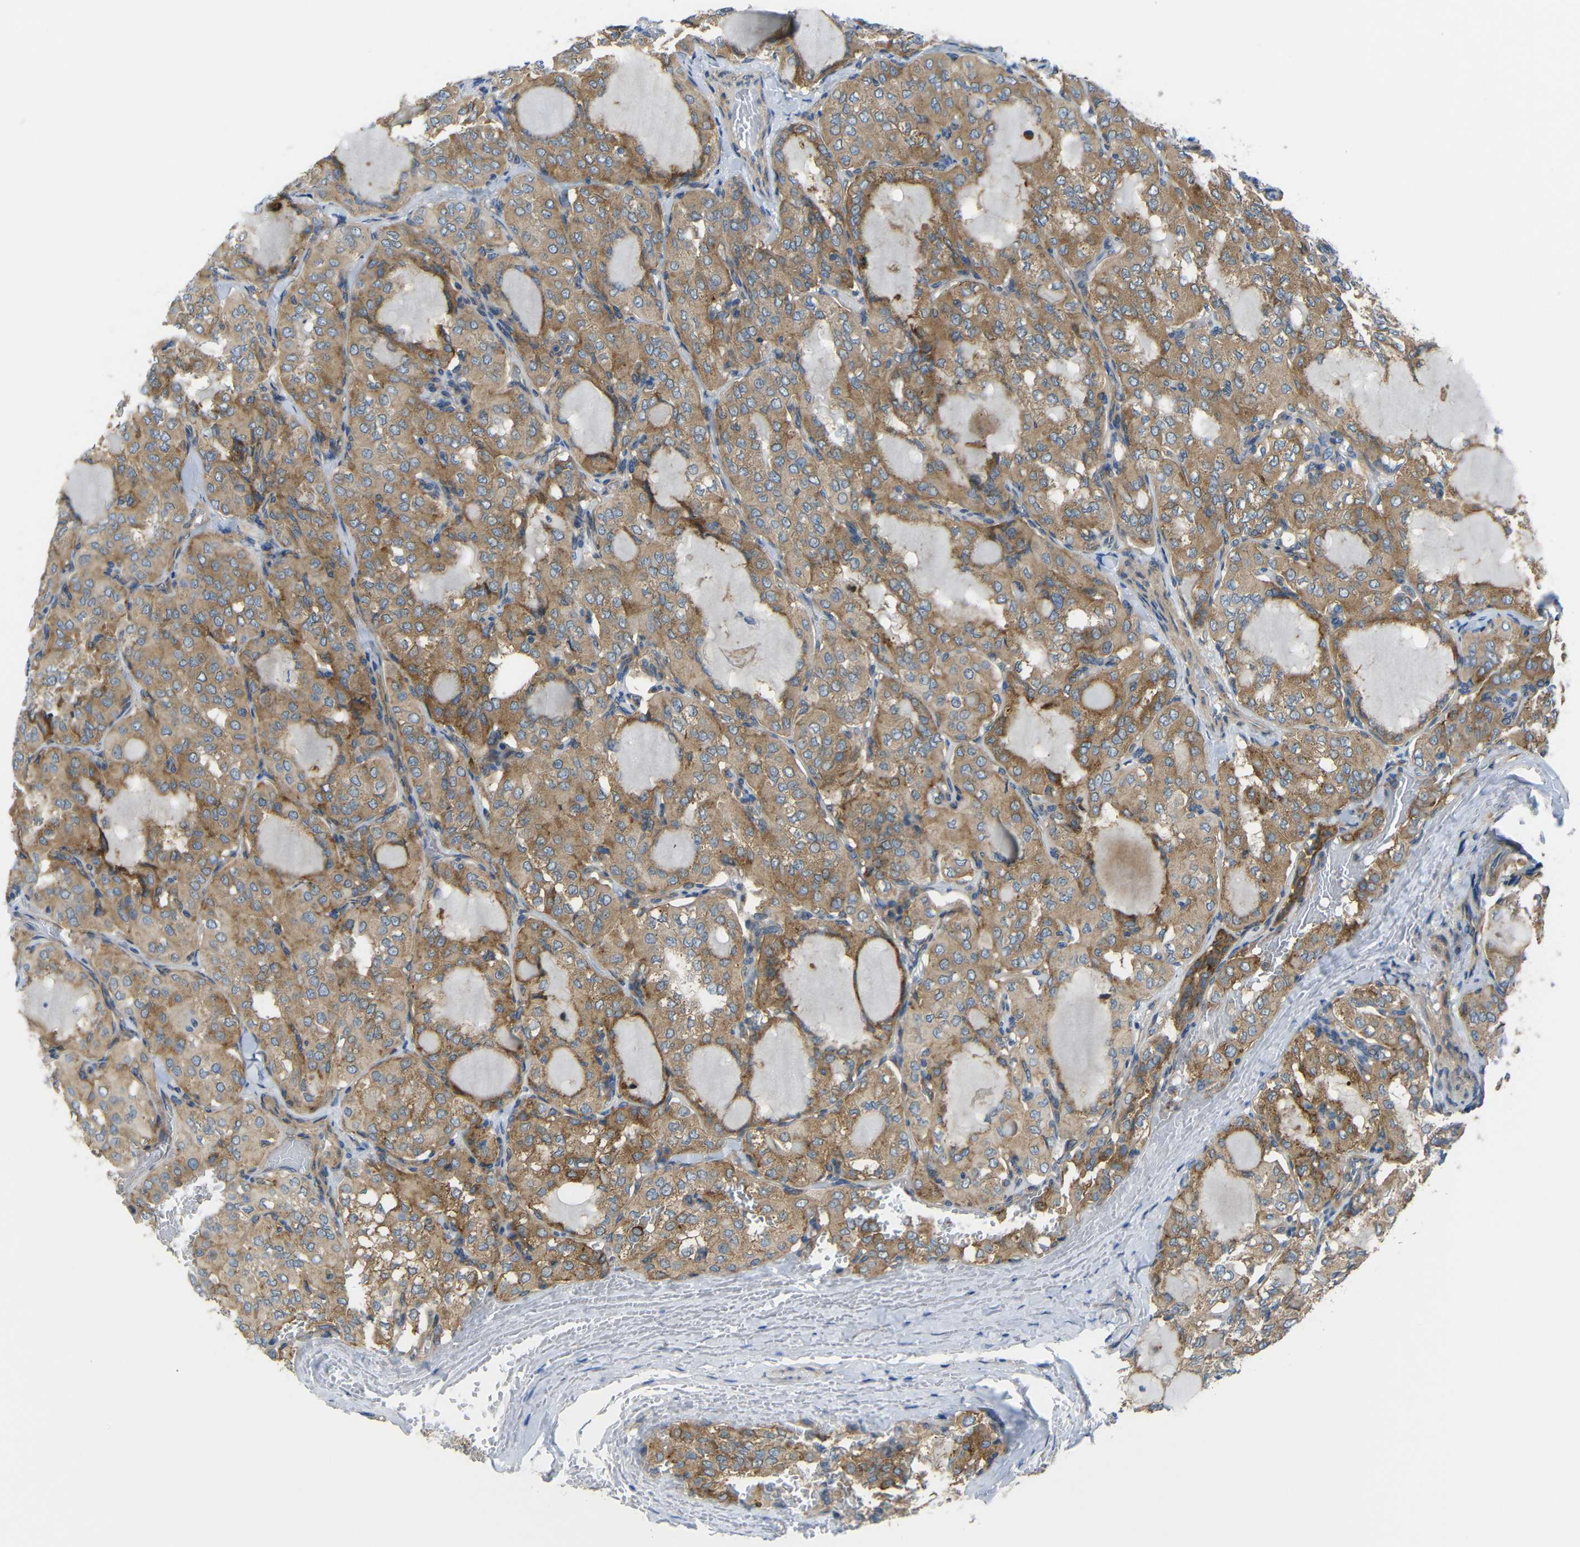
{"staining": {"intensity": "moderate", "quantity": ">75%", "location": "cytoplasmic/membranous"}, "tissue": "thyroid cancer", "cell_type": "Tumor cells", "image_type": "cancer", "snomed": [{"axis": "morphology", "description": "Papillary adenocarcinoma, NOS"}, {"axis": "topography", "description": "Thyroid gland"}], "caption": "DAB (3,3'-diaminobenzidine) immunohistochemical staining of papillary adenocarcinoma (thyroid) displays moderate cytoplasmic/membranous protein positivity in approximately >75% of tumor cells. (IHC, brightfield microscopy, high magnification).", "gene": "SYPL1", "patient": {"sex": "male", "age": 20}}